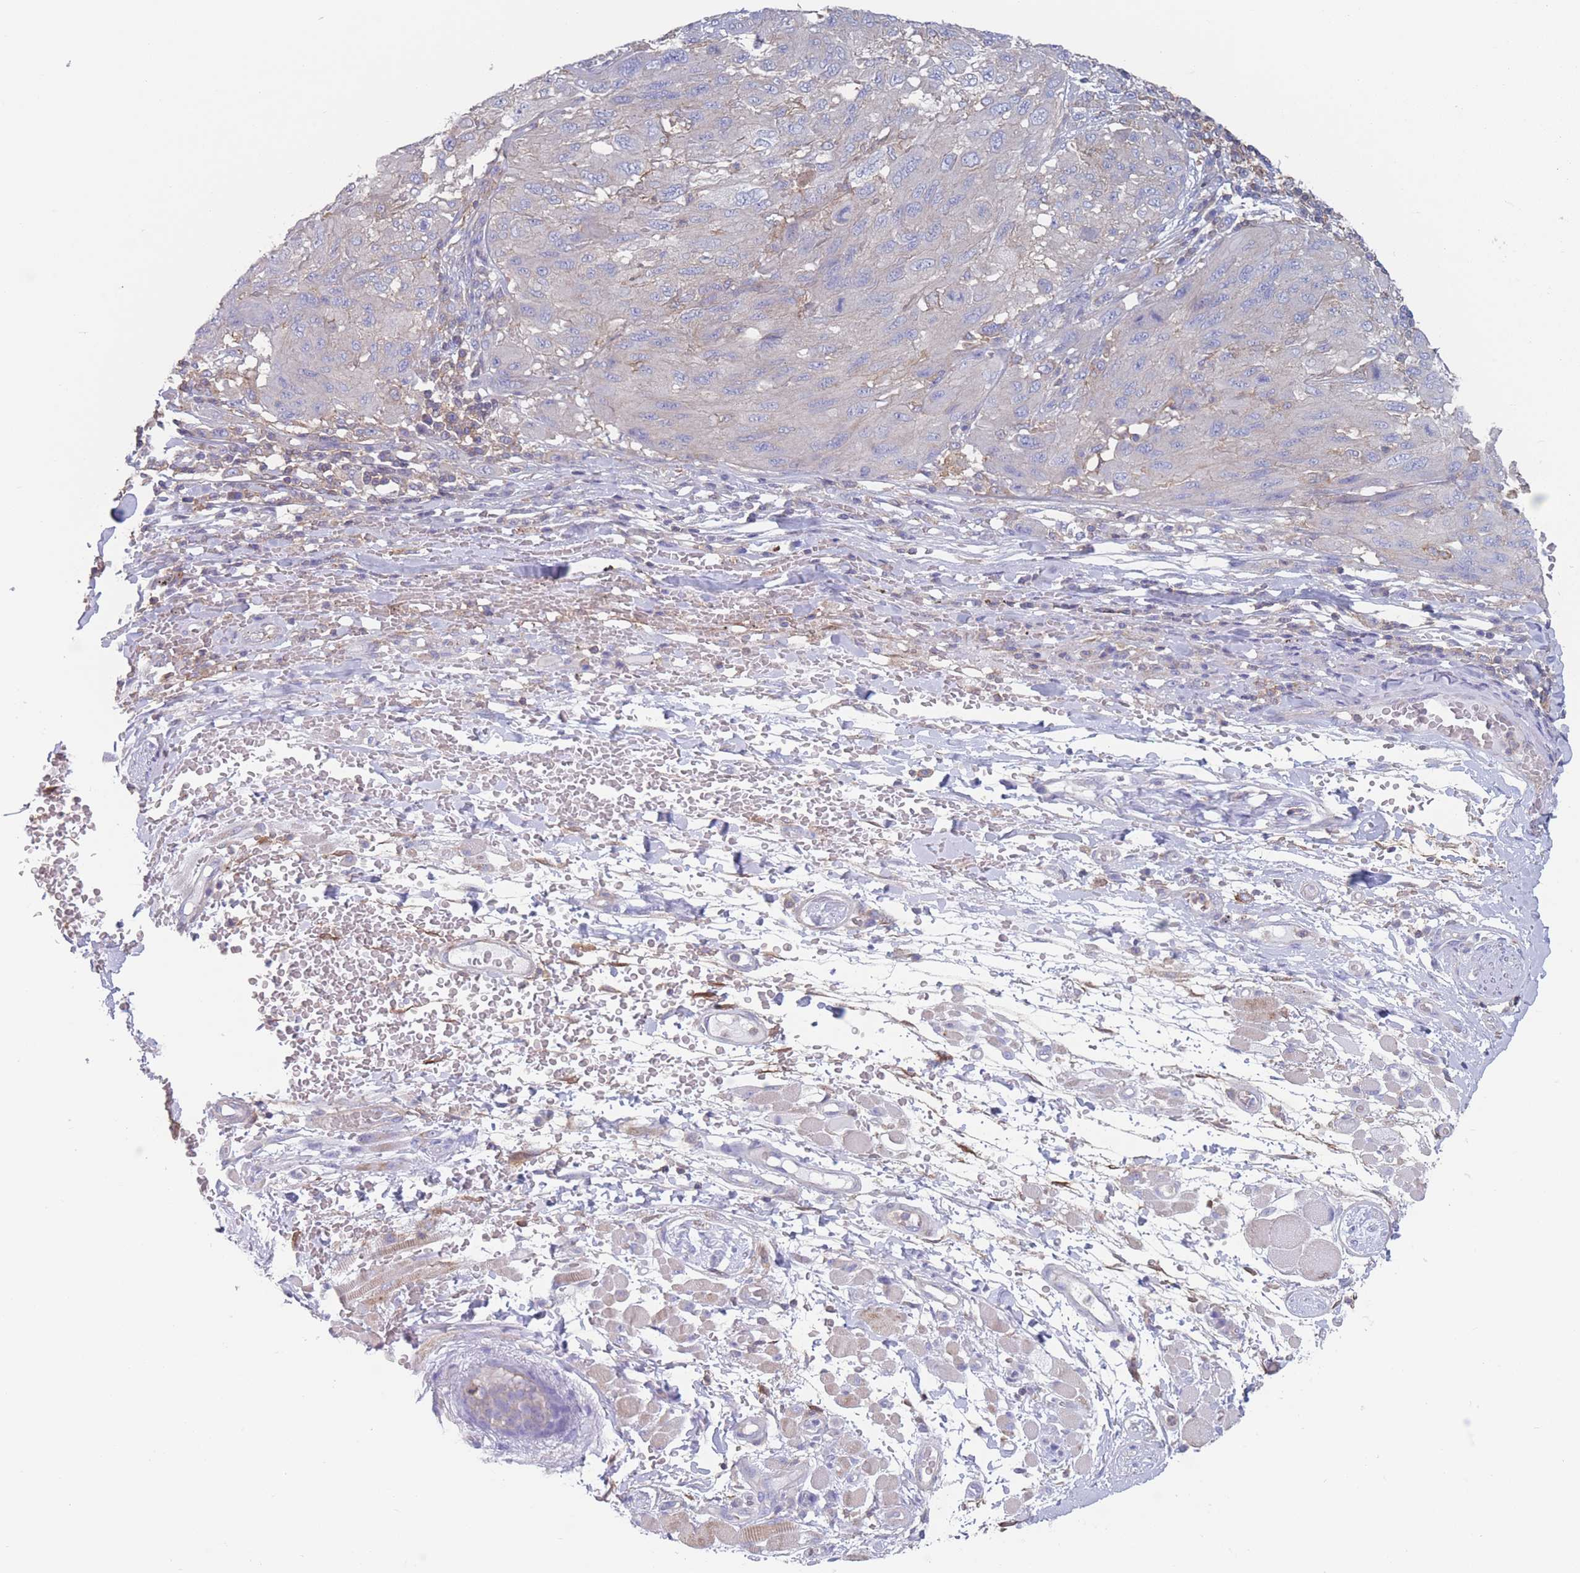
{"staining": {"intensity": "negative", "quantity": "none", "location": "none"}, "tissue": "melanoma", "cell_type": "Tumor cells", "image_type": "cancer", "snomed": [{"axis": "morphology", "description": "Malignant melanoma, NOS"}, {"axis": "topography", "description": "Skin"}], "caption": "IHC micrograph of melanoma stained for a protein (brown), which demonstrates no staining in tumor cells.", "gene": "ADH1A", "patient": {"sex": "female", "age": 91}}